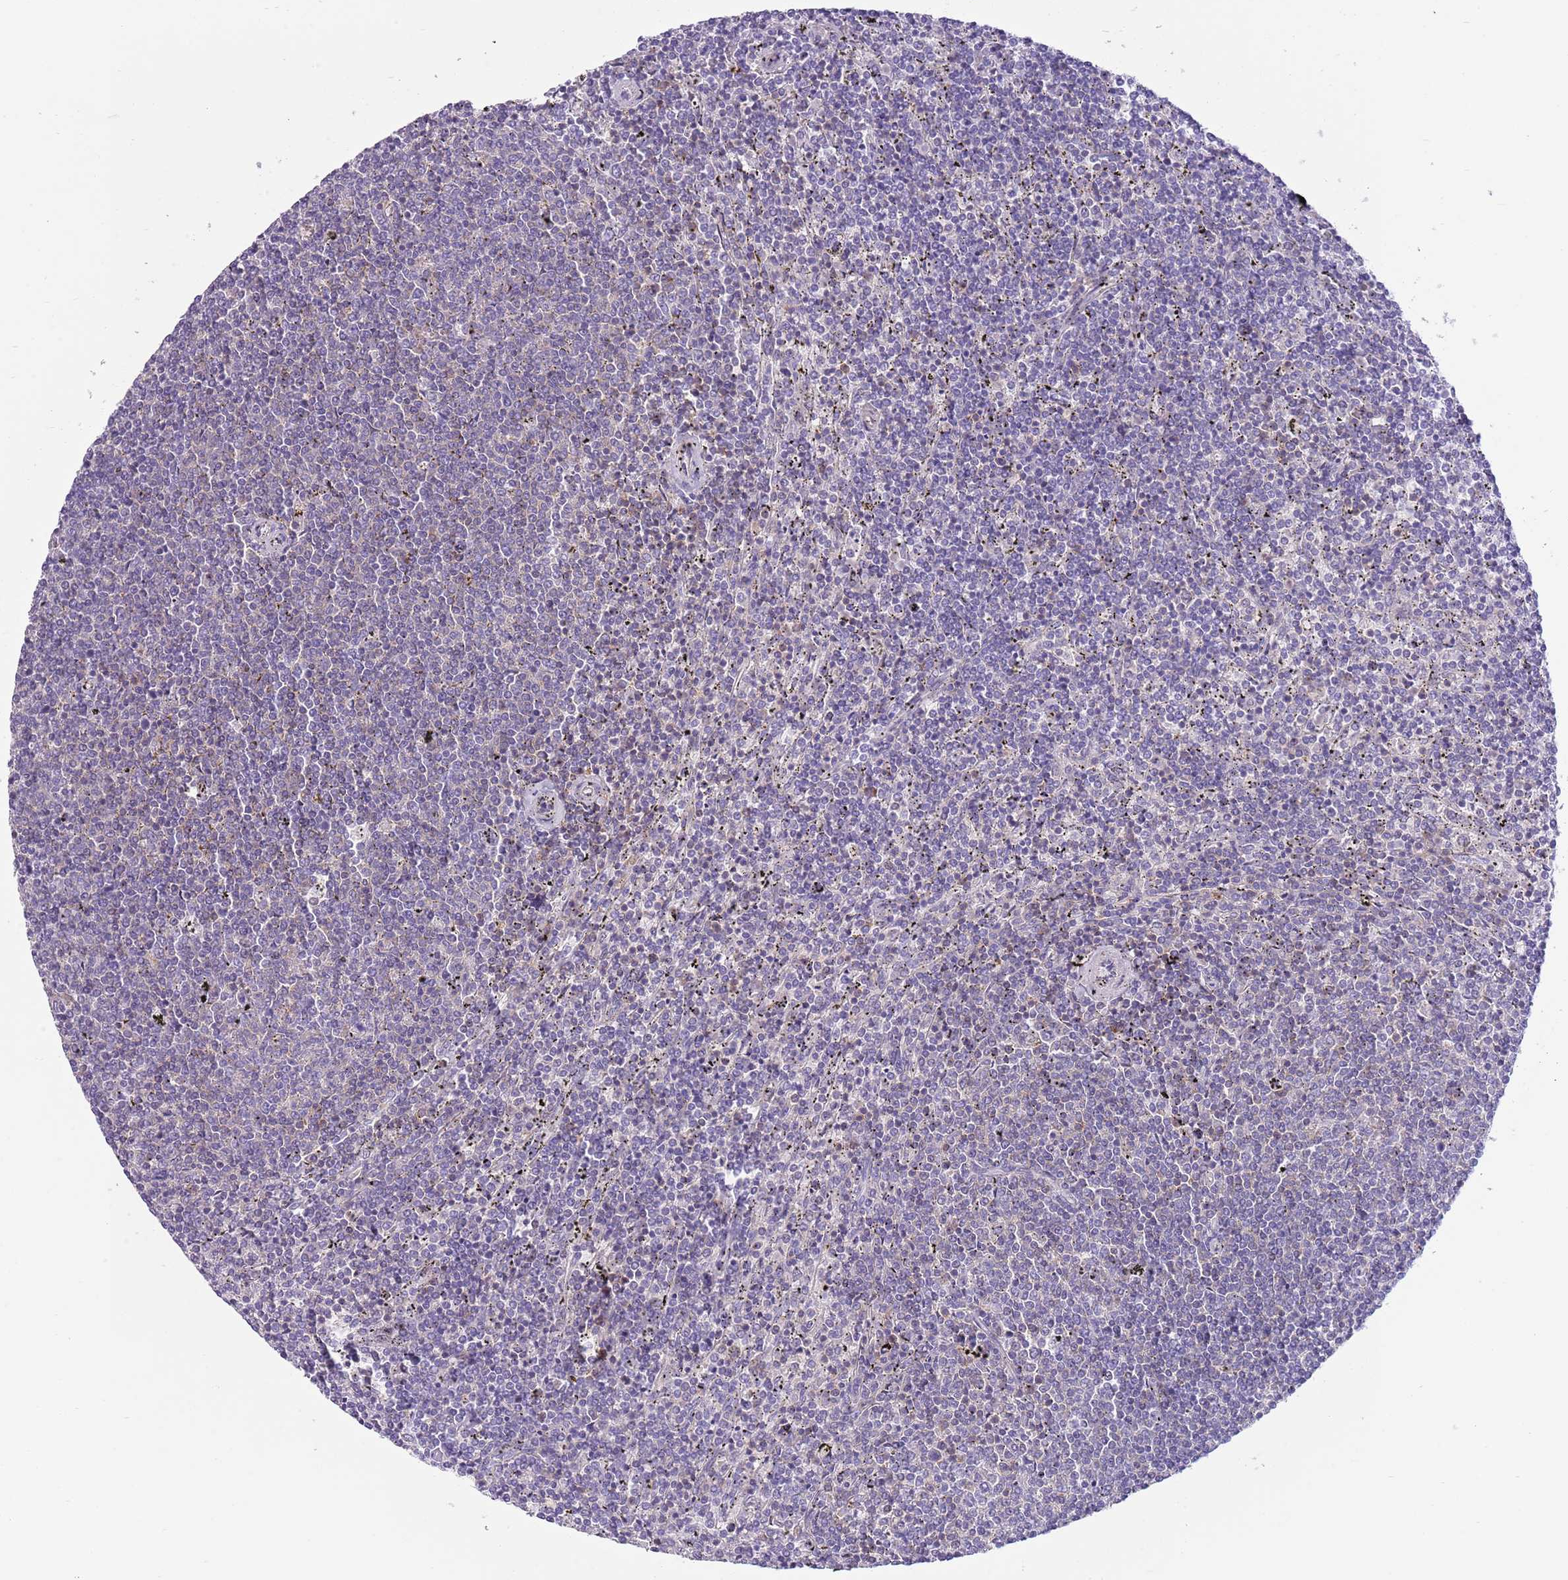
{"staining": {"intensity": "negative", "quantity": "none", "location": "none"}, "tissue": "lymphoma", "cell_type": "Tumor cells", "image_type": "cancer", "snomed": [{"axis": "morphology", "description": "Malignant lymphoma, non-Hodgkin's type, Low grade"}, {"axis": "topography", "description": "Spleen"}], "caption": "Immunohistochemistry (IHC) photomicrograph of neoplastic tissue: human lymphoma stained with DAB (3,3'-diaminobenzidine) displays no significant protein positivity in tumor cells.", "gene": "OR4Q3", "patient": {"sex": "female", "age": 50}}